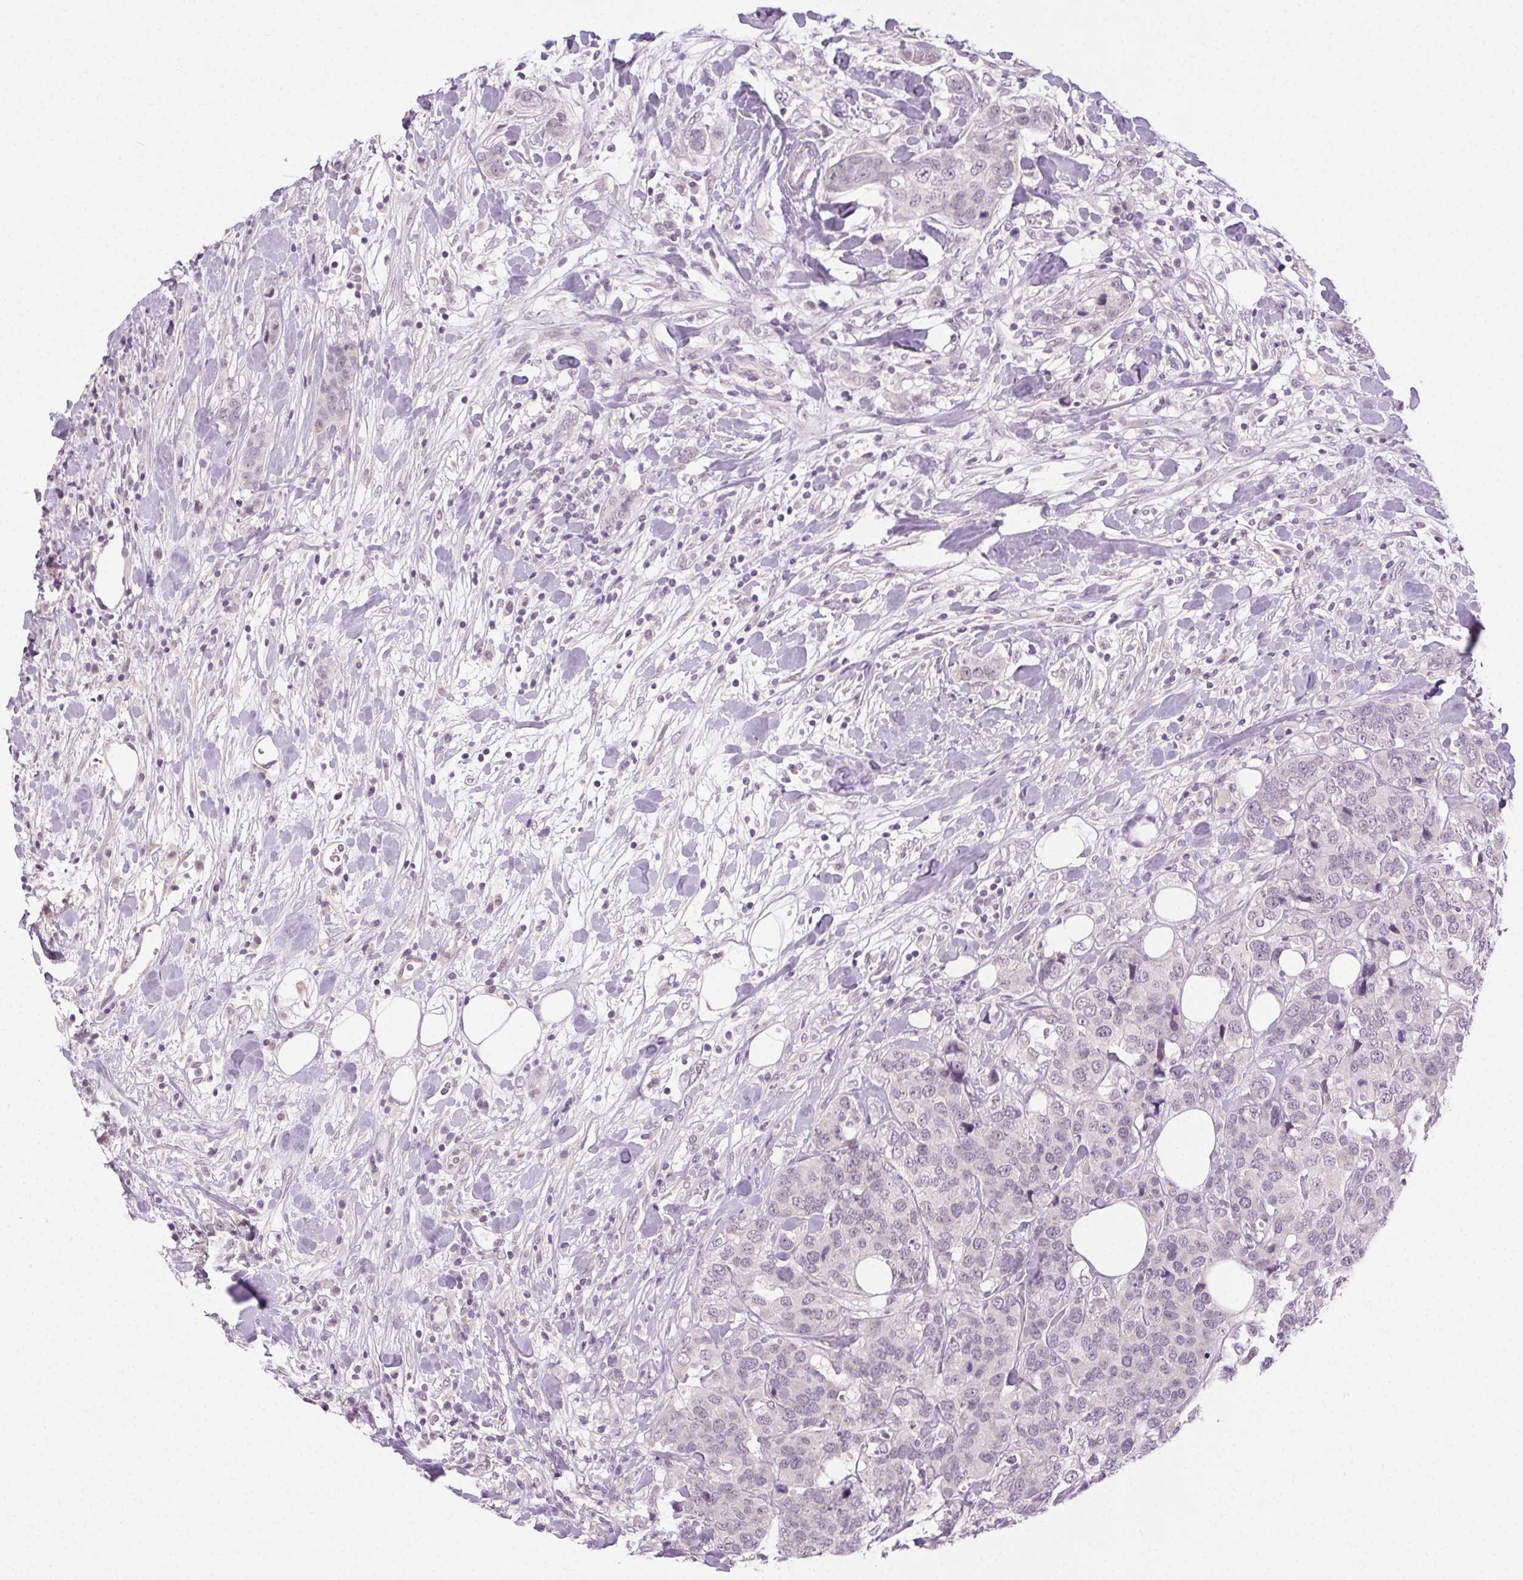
{"staining": {"intensity": "negative", "quantity": "none", "location": "none"}, "tissue": "breast cancer", "cell_type": "Tumor cells", "image_type": "cancer", "snomed": [{"axis": "morphology", "description": "Lobular carcinoma"}, {"axis": "topography", "description": "Breast"}], "caption": "Photomicrograph shows no protein positivity in tumor cells of breast lobular carcinoma tissue.", "gene": "FAM168A", "patient": {"sex": "female", "age": 59}}